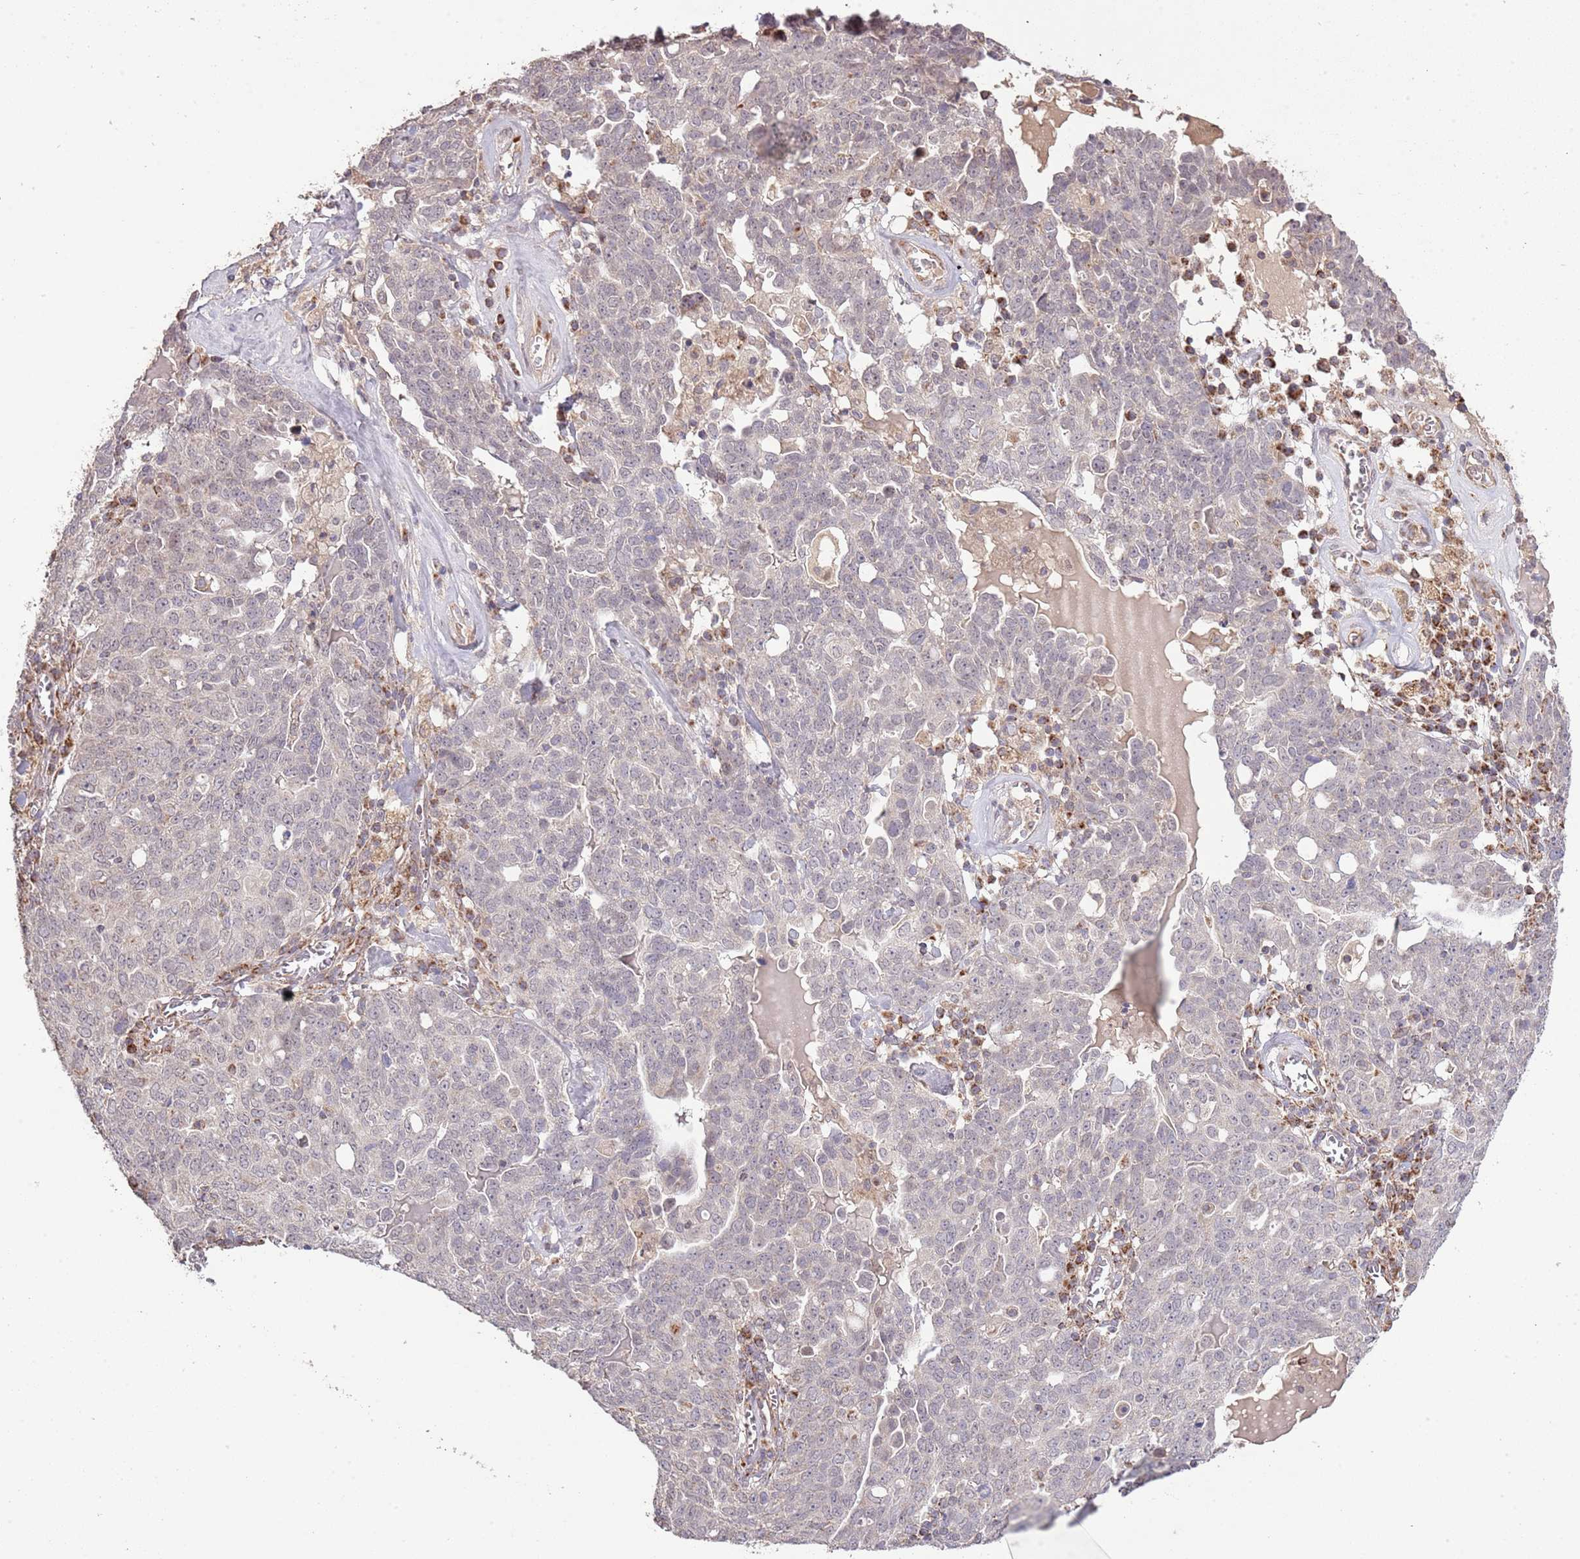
{"staining": {"intensity": "moderate", "quantity": "<25%", "location": "cytoplasmic/membranous"}, "tissue": "ovarian cancer", "cell_type": "Tumor cells", "image_type": "cancer", "snomed": [{"axis": "morphology", "description": "Carcinoma, endometroid"}, {"axis": "topography", "description": "Ovary"}], "caption": "Immunohistochemical staining of endometroid carcinoma (ovarian) demonstrates low levels of moderate cytoplasmic/membranous positivity in about <25% of tumor cells.", "gene": "IVD", "patient": {"sex": "female", "age": 62}}